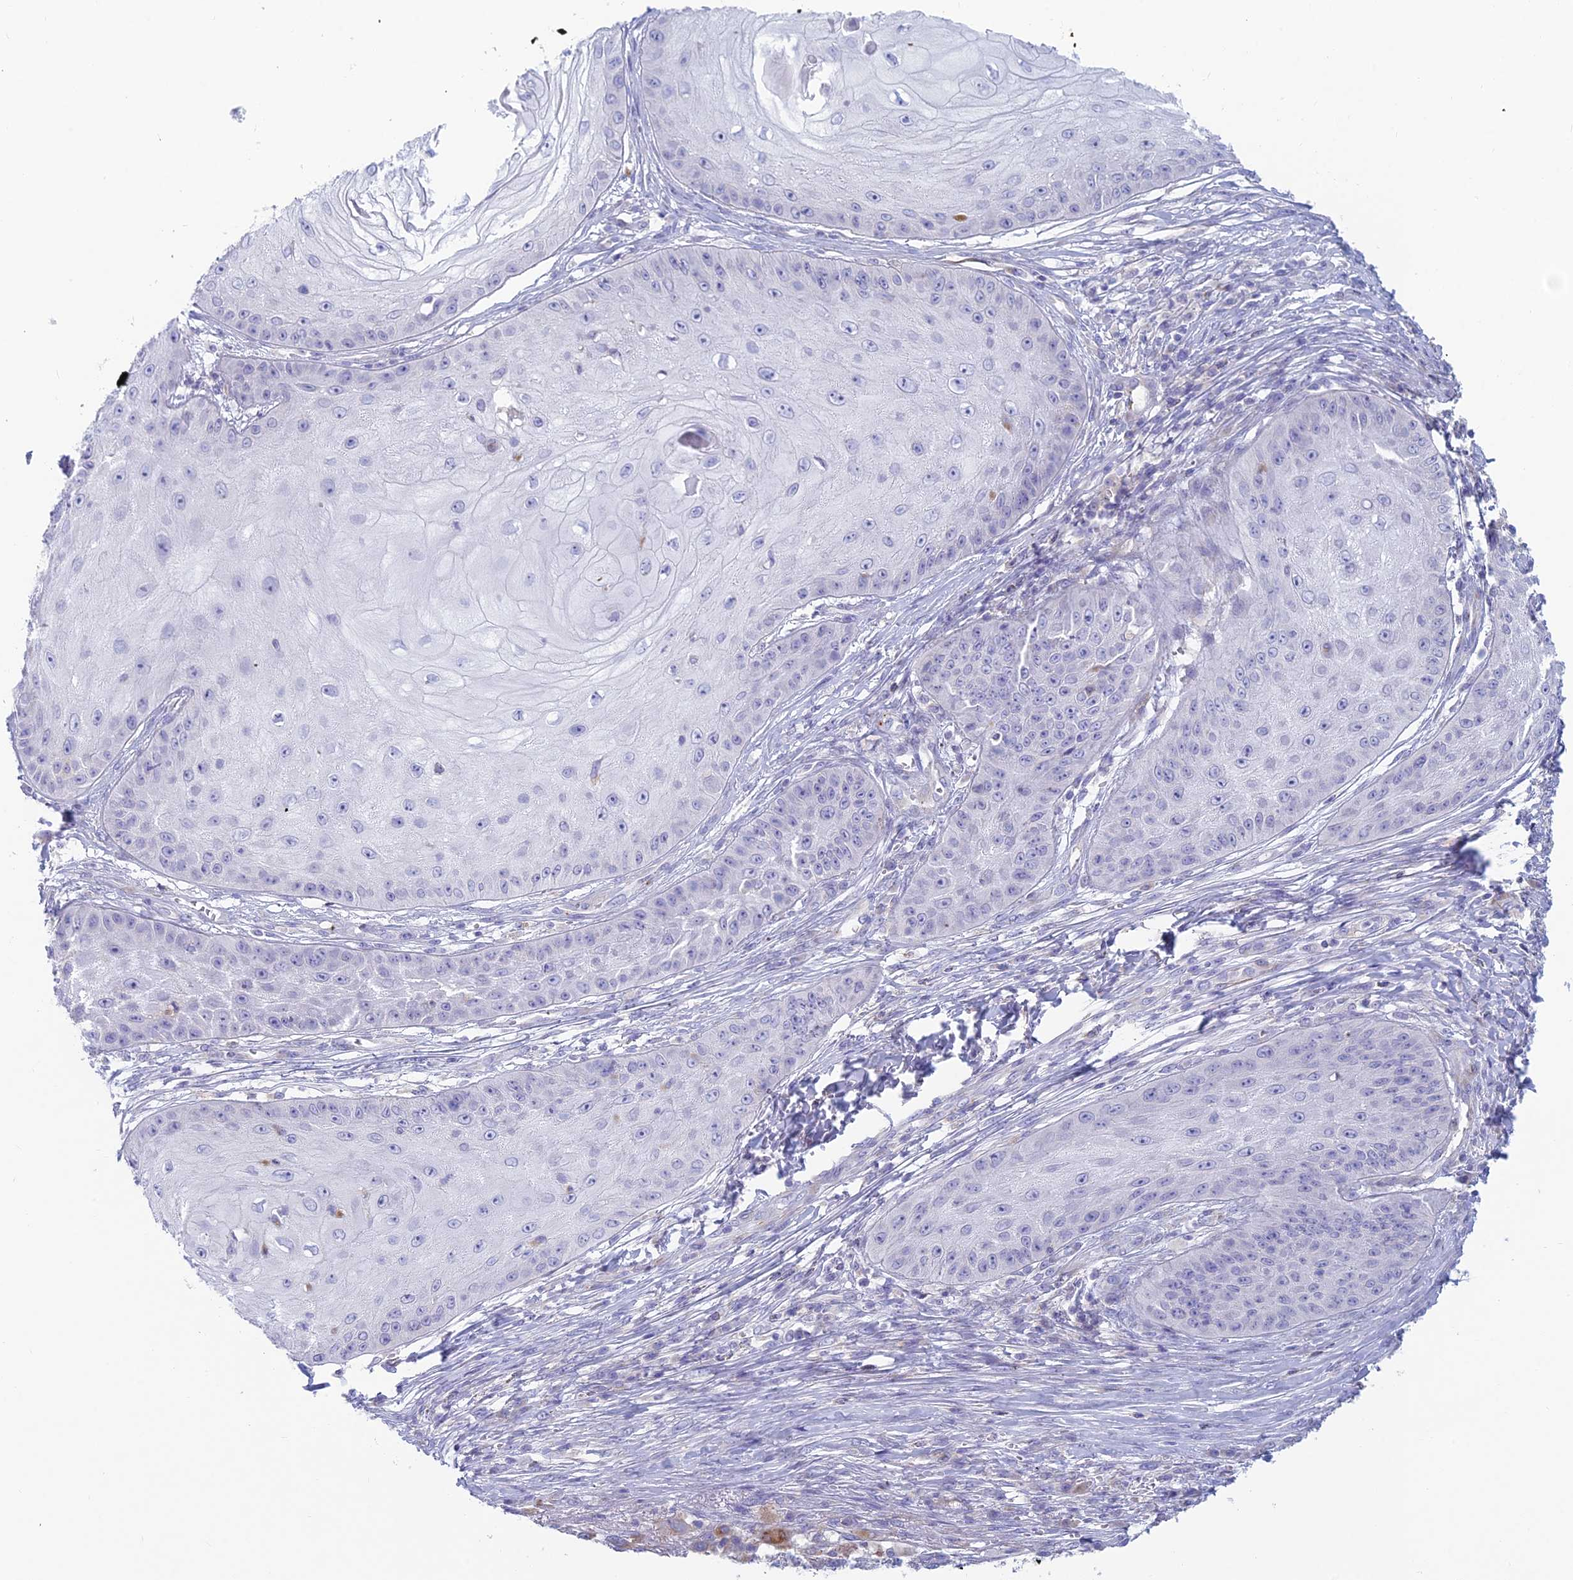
{"staining": {"intensity": "negative", "quantity": "none", "location": "none"}, "tissue": "skin cancer", "cell_type": "Tumor cells", "image_type": "cancer", "snomed": [{"axis": "morphology", "description": "Squamous cell carcinoma, NOS"}, {"axis": "topography", "description": "Skin"}], "caption": "Immunohistochemistry (IHC) image of human squamous cell carcinoma (skin) stained for a protein (brown), which exhibits no positivity in tumor cells.", "gene": "FERD3L", "patient": {"sex": "male", "age": 70}}